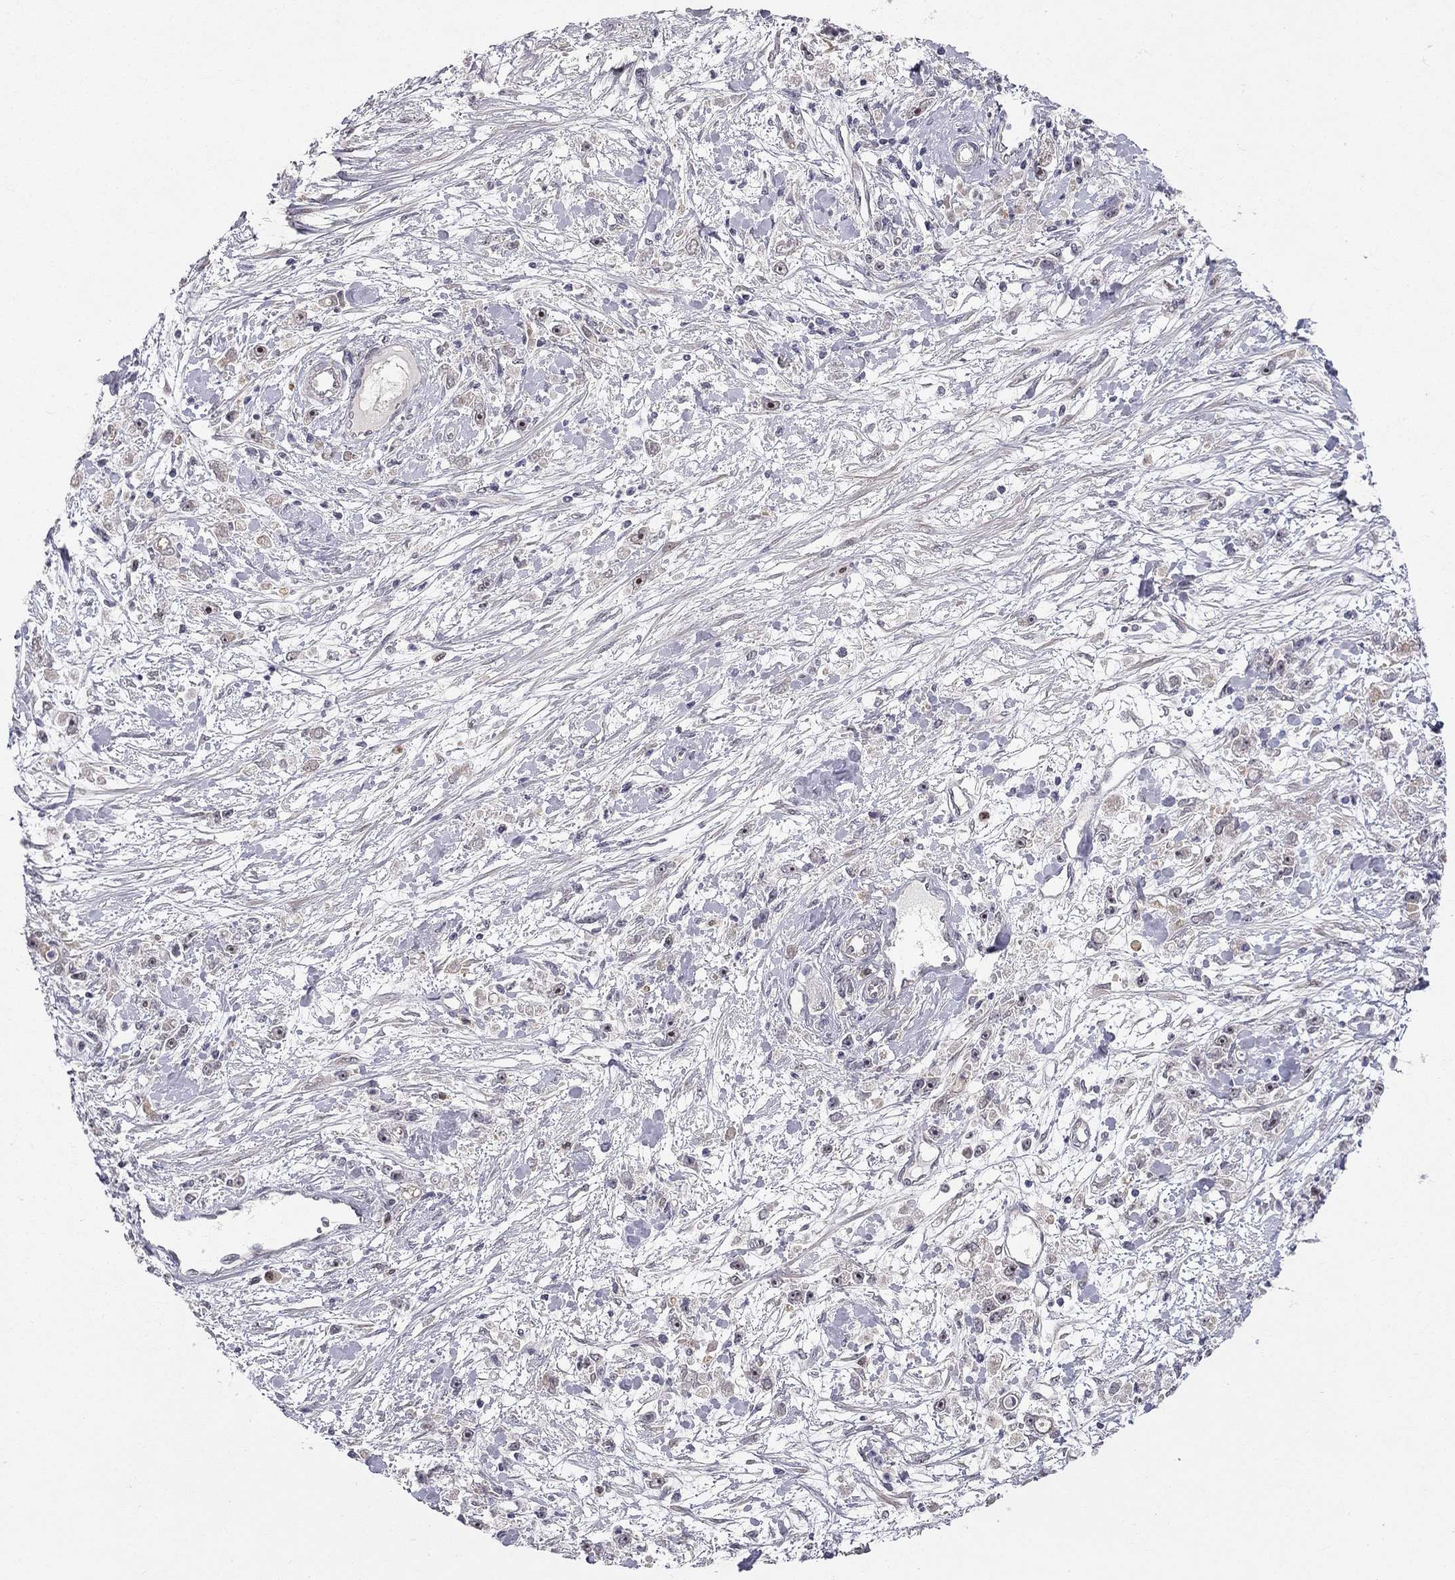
{"staining": {"intensity": "negative", "quantity": "none", "location": "none"}, "tissue": "stomach cancer", "cell_type": "Tumor cells", "image_type": "cancer", "snomed": [{"axis": "morphology", "description": "Adenocarcinoma, NOS"}, {"axis": "topography", "description": "Stomach"}], "caption": "Immunohistochemistry (IHC) photomicrograph of neoplastic tissue: human adenocarcinoma (stomach) stained with DAB exhibits no significant protein expression in tumor cells. Nuclei are stained in blue.", "gene": "STXBP6", "patient": {"sex": "female", "age": 59}}